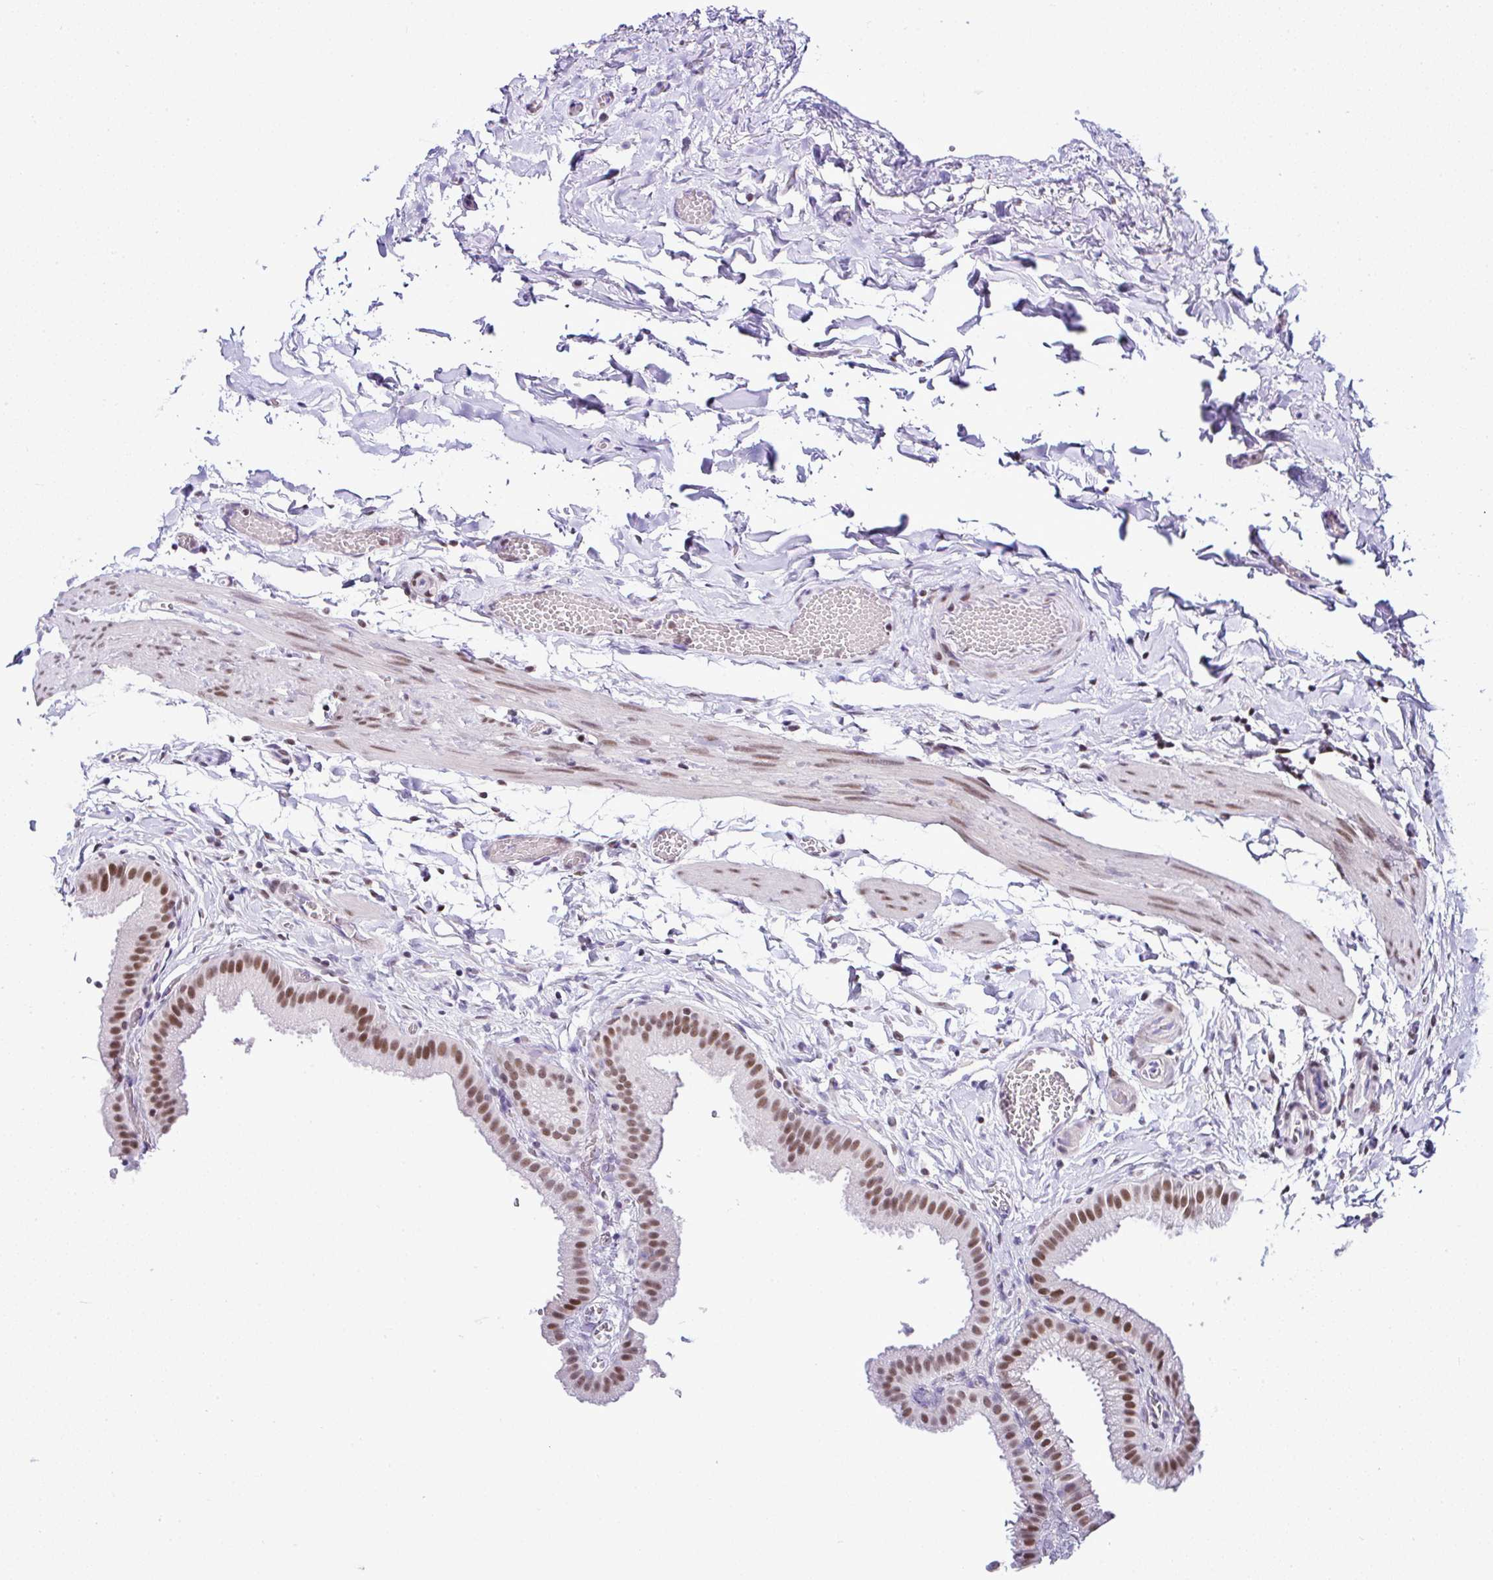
{"staining": {"intensity": "moderate", "quantity": ">75%", "location": "nuclear"}, "tissue": "gallbladder", "cell_type": "Glandular cells", "image_type": "normal", "snomed": [{"axis": "morphology", "description": "Normal tissue, NOS"}, {"axis": "topography", "description": "Gallbladder"}], "caption": "This micrograph shows immunohistochemistry staining of unremarkable human gallbladder, with medium moderate nuclear expression in about >75% of glandular cells.", "gene": "DR1", "patient": {"sex": "female", "age": 63}}